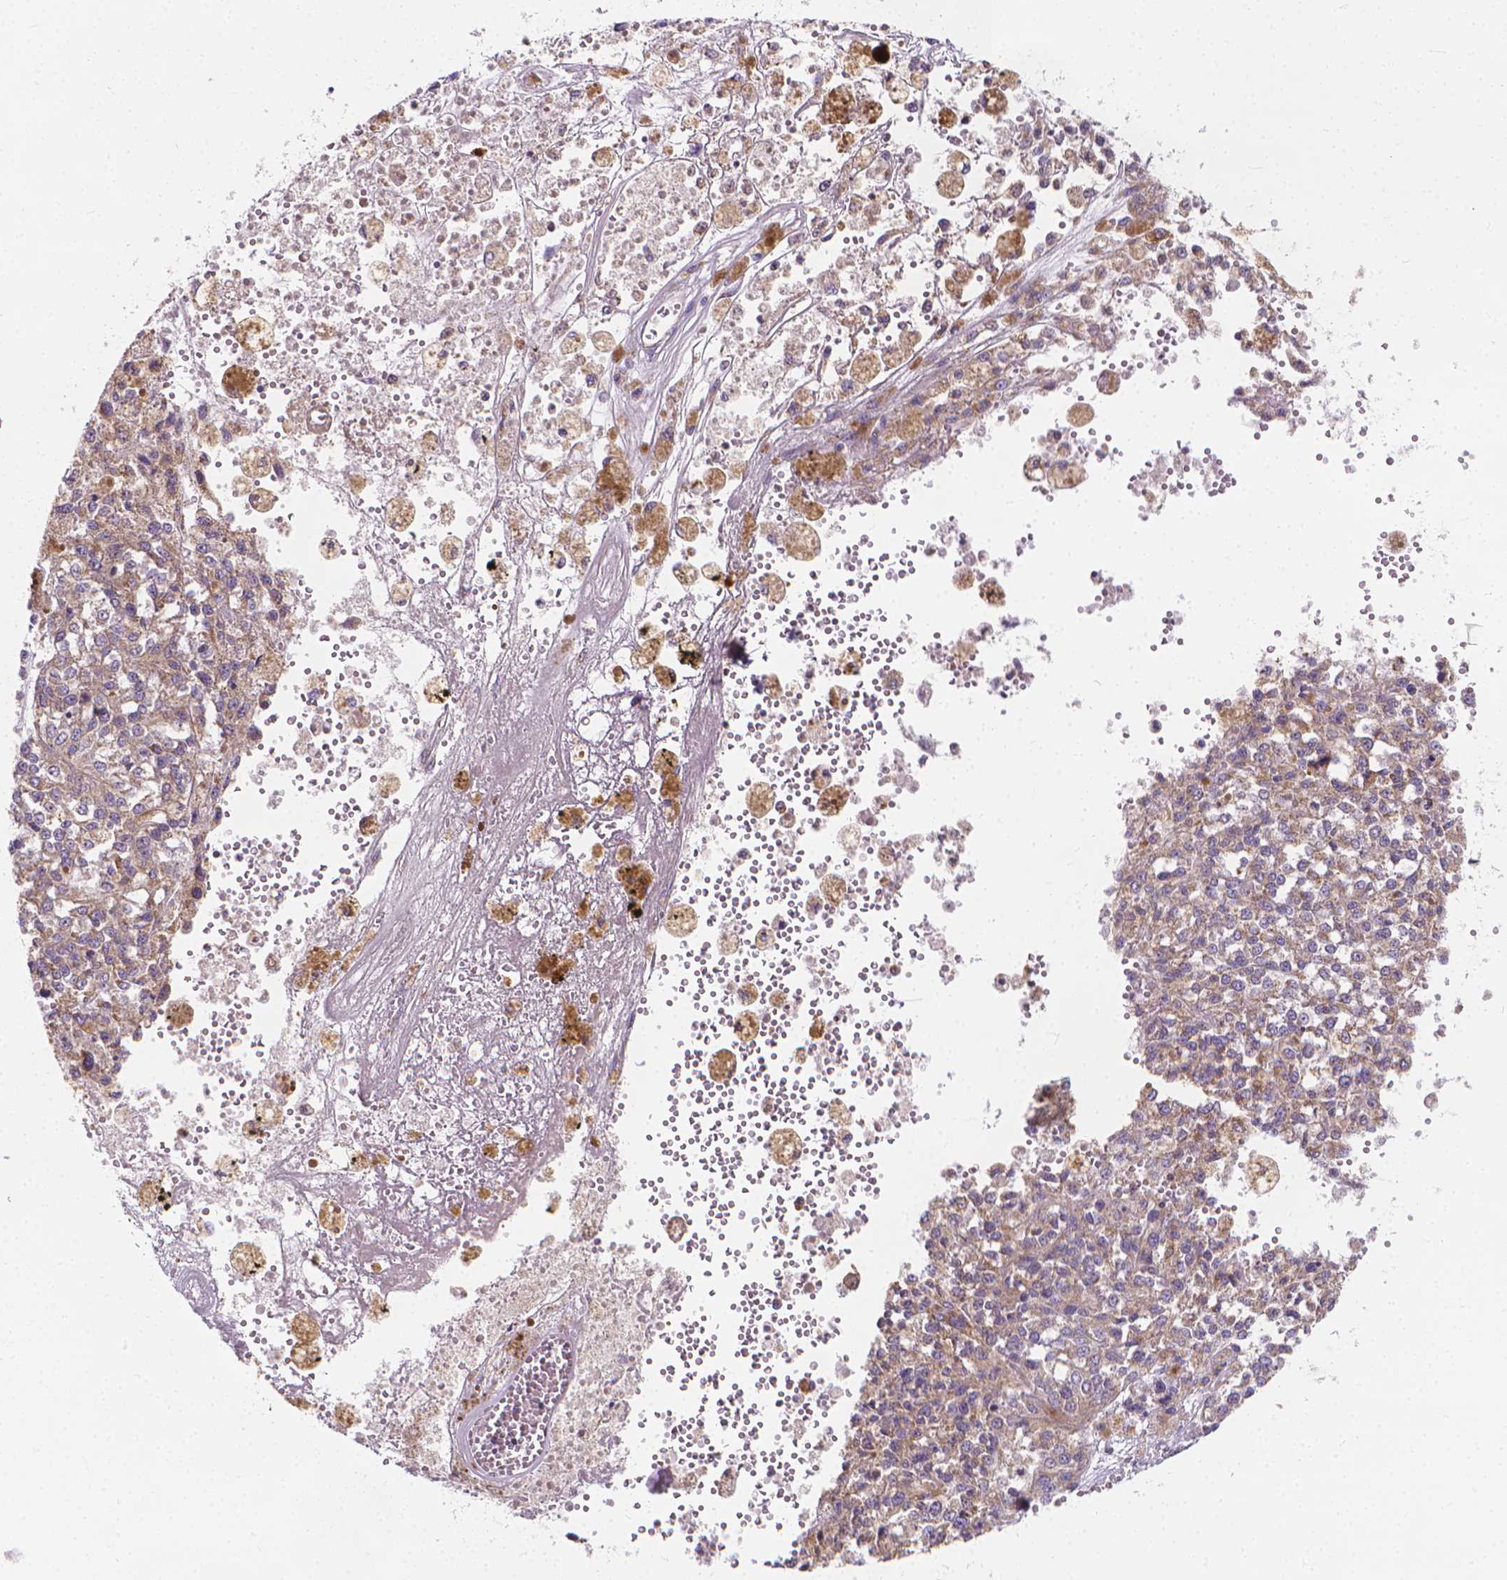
{"staining": {"intensity": "weak", "quantity": "25%-75%", "location": "cytoplasmic/membranous"}, "tissue": "melanoma", "cell_type": "Tumor cells", "image_type": "cancer", "snomed": [{"axis": "morphology", "description": "Malignant melanoma, Metastatic site"}, {"axis": "topography", "description": "Lymph node"}], "caption": "Tumor cells exhibit weak cytoplasmic/membranous staining in approximately 25%-75% of cells in melanoma.", "gene": "SNCAIP", "patient": {"sex": "female", "age": 64}}